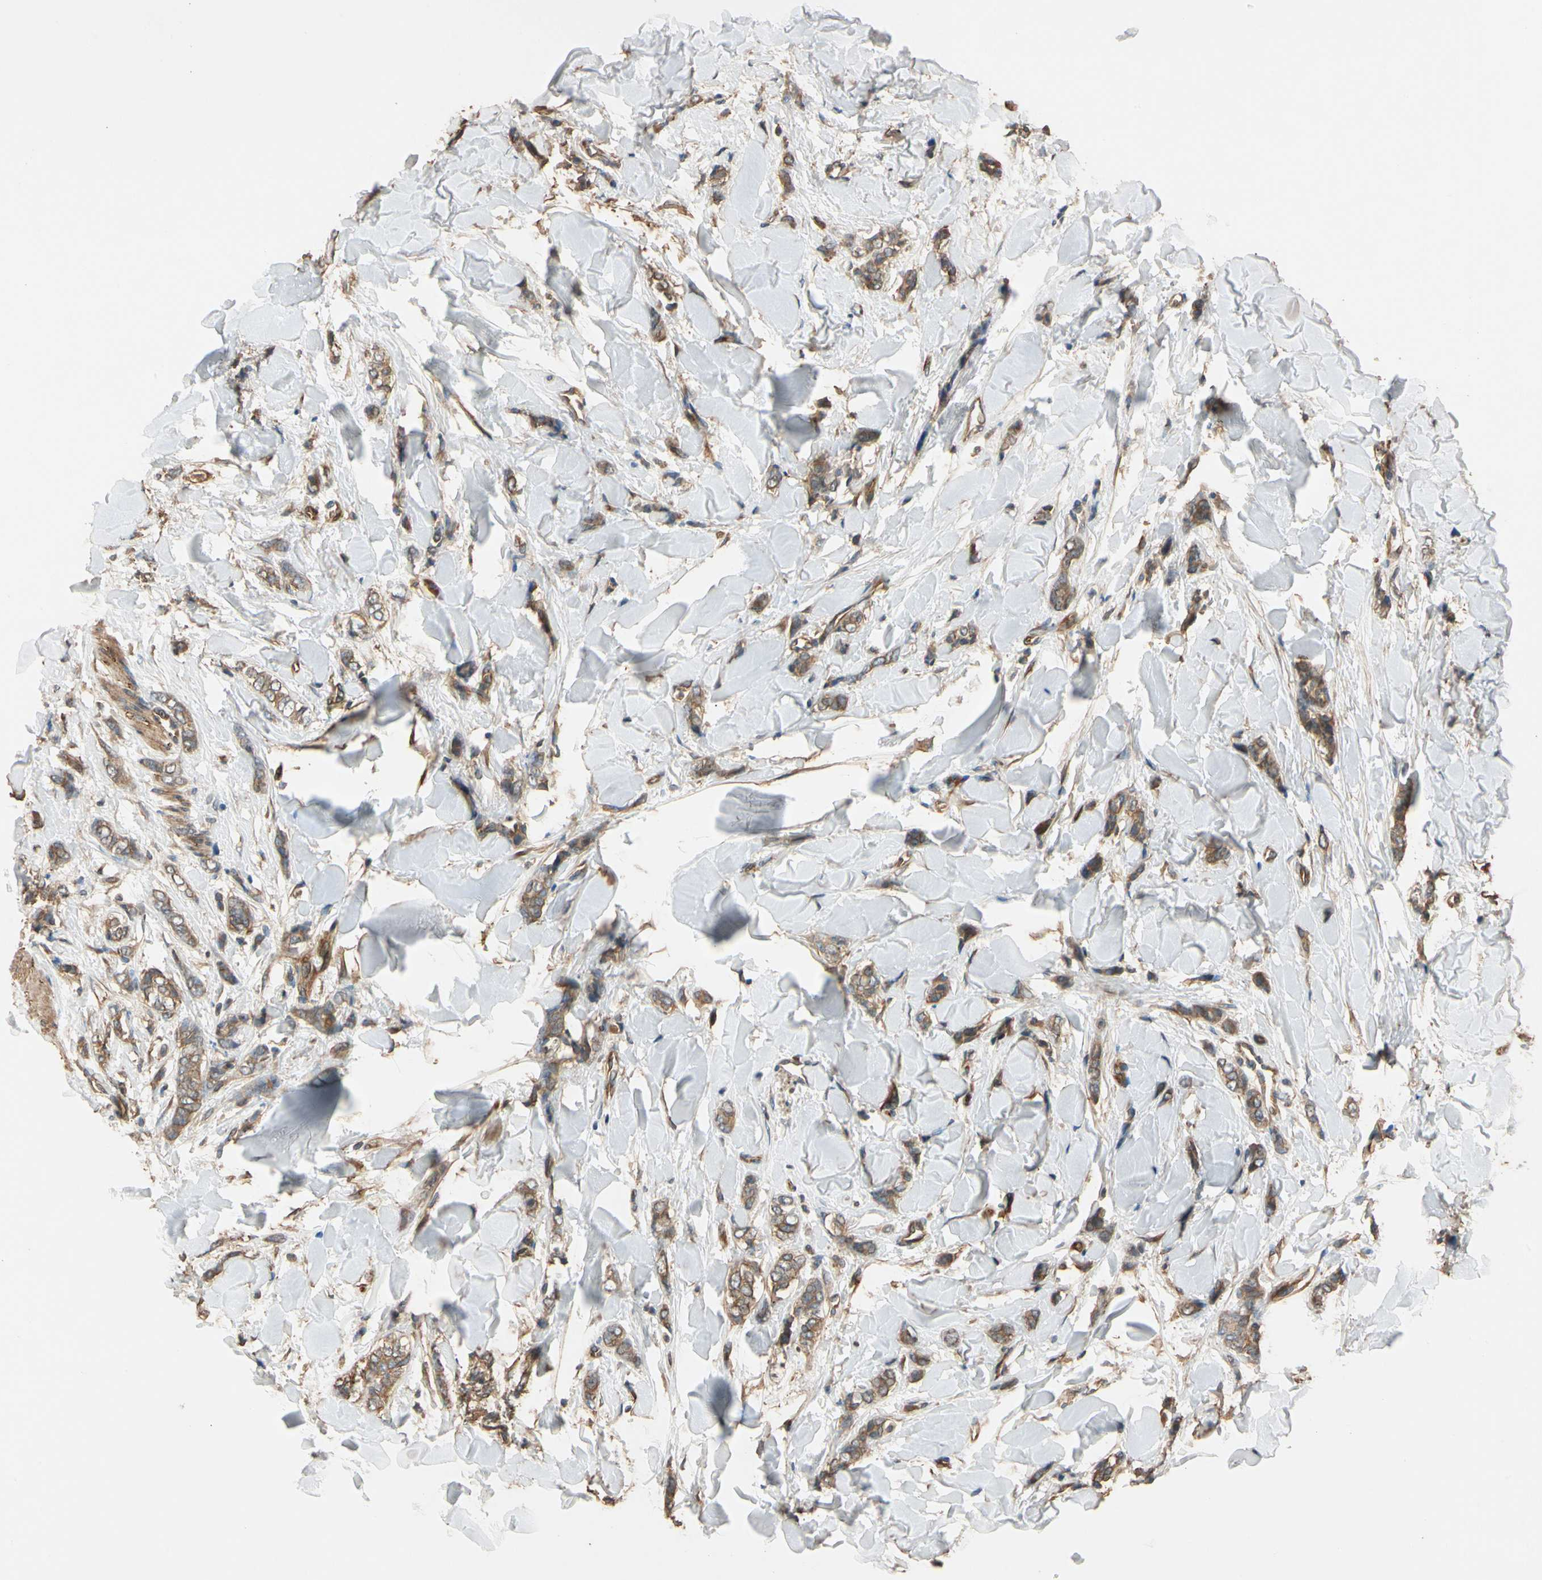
{"staining": {"intensity": "moderate", "quantity": ">75%", "location": "cytoplasmic/membranous"}, "tissue": "breast cancer", "cell_type": "Tumor cells", "image_type": "cancer", "snomed": [{"axis": "morphology", "description": "Lobular carcinoma"}, {"axis": "topography", "description": "Skin"}, {"axis": "topography", "description": "Breast"}], "caption": "Lobular carcinoma (breast) stained for a protein (brown) exhibits moderate cytoplasmic/membranous positive staining in approximately >75% of tumor cells.", "gene": "MGRN1", "patient": {"sex": "female", "age": 46}}